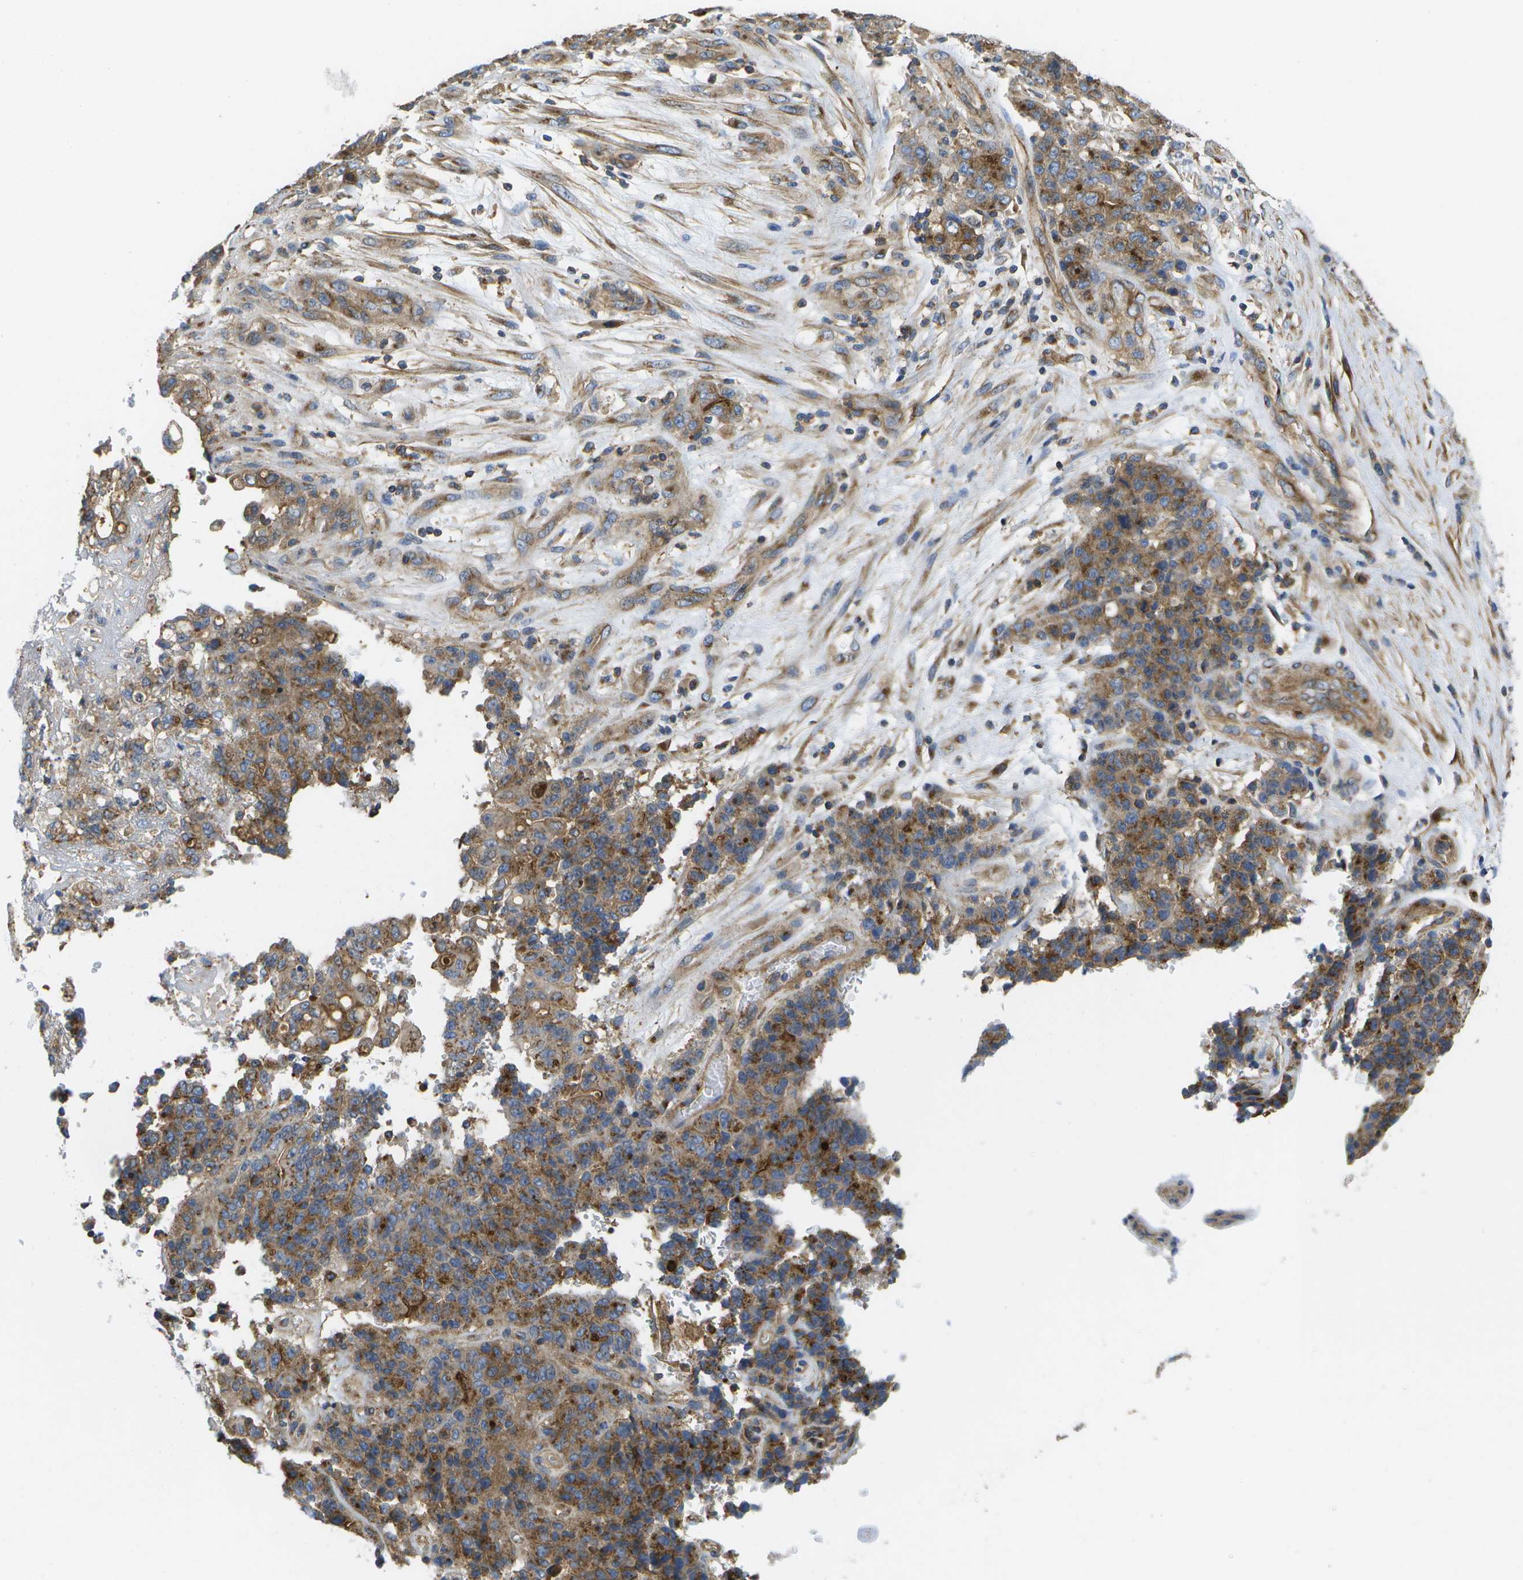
{"staining": {"intensity": "moderate", "quantity": ">75%", "location": "cytoplasmic/membranous"}, "tissue": "stomach cancer", "cell_type": "Tumor cells", "image_type": "cancer", "snomed": [{"axis": "morphology", "description": "Adenocarcinoma, NOS"}, {"axis": "topography", "description": "Stomach"}], "caption": "Stomach cancer (adenocarcinoma) stained with immunohistochemistry shows moderate cytoplasmic/membranous expression in approximately >75% of tumor cells. (DAB (3,3'-diaminobenzidine) IHC, brown staining for protein, blue staining for nuclei).", "gene": "BST2", "patient": {"sex": "female", "age": 73}}